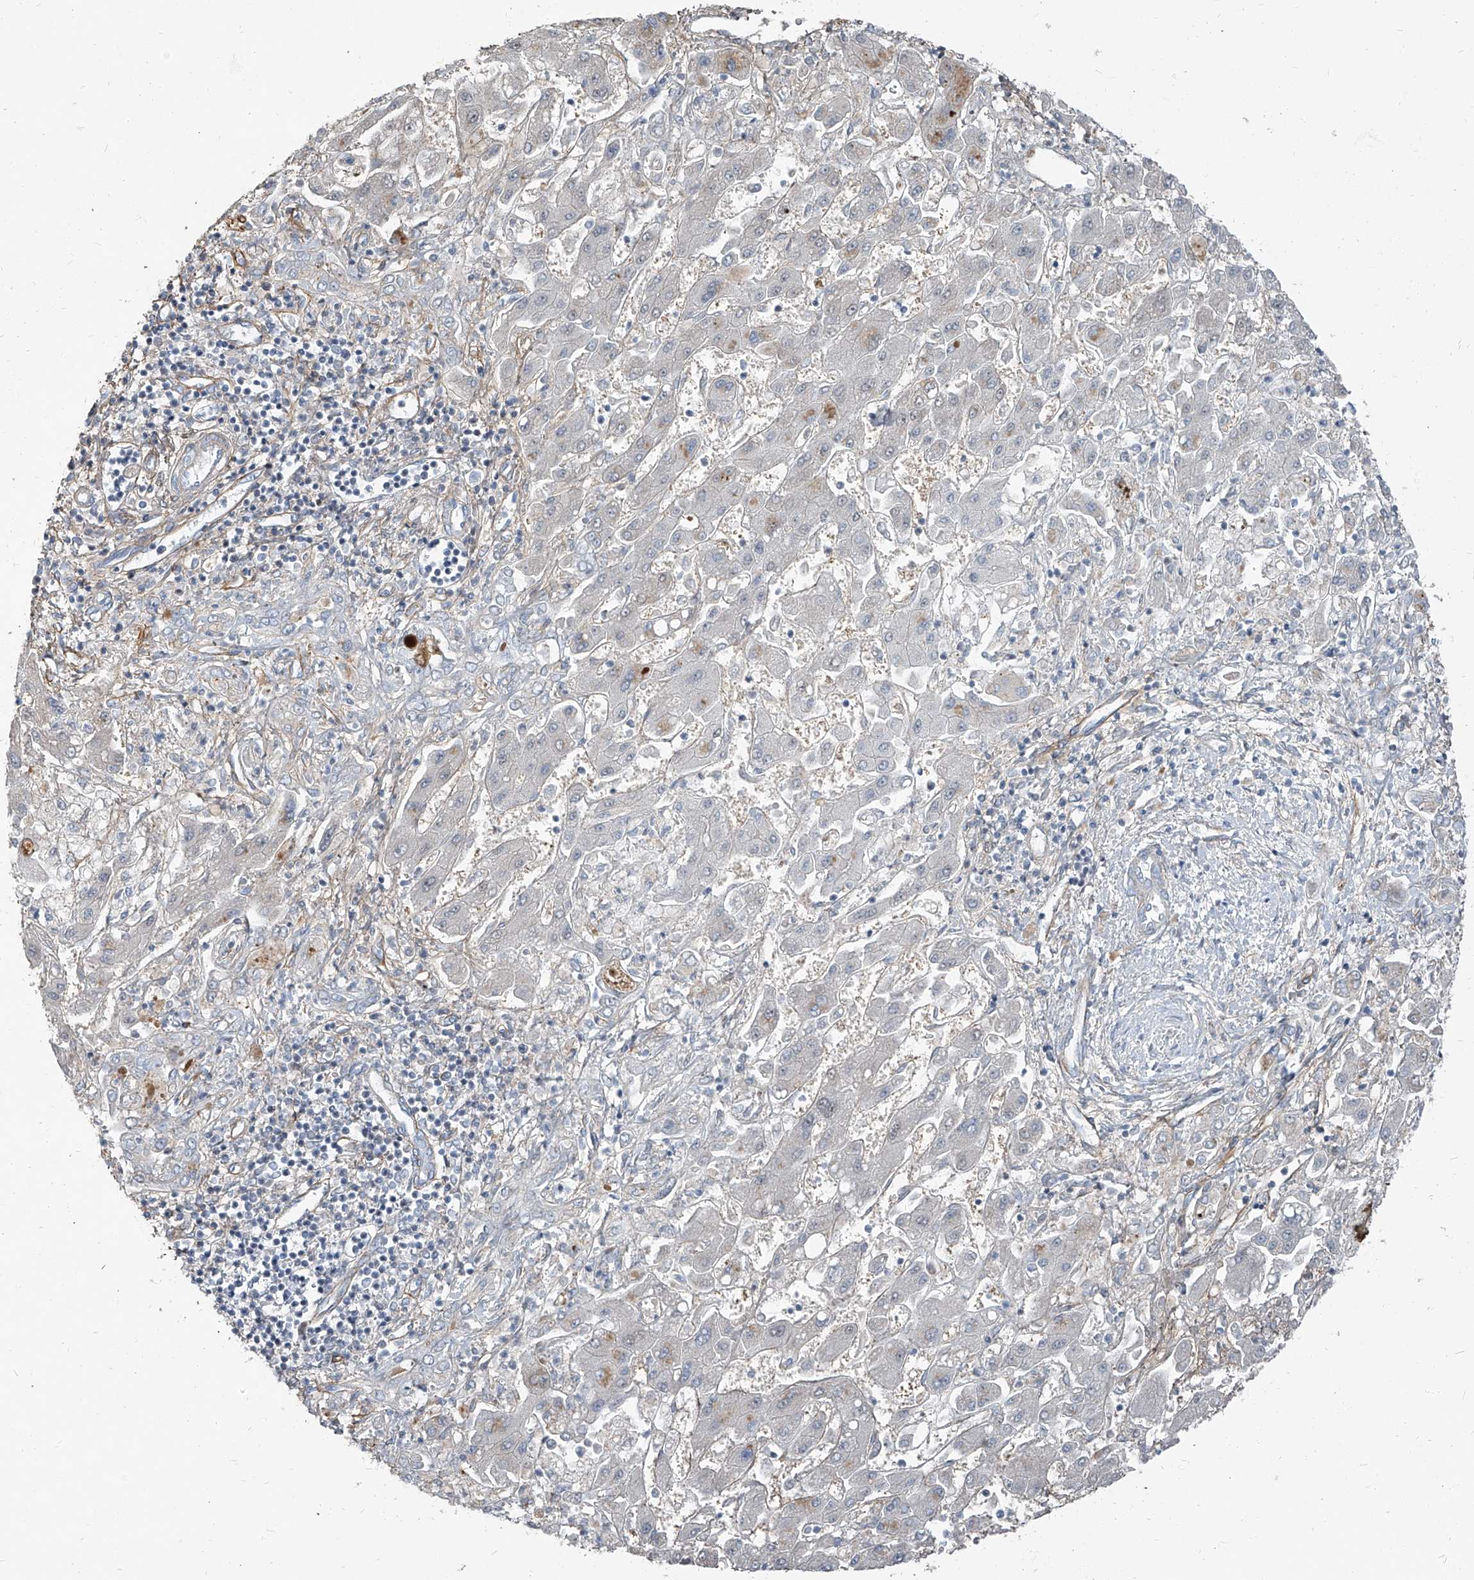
{"staining": {"intensity": "negative", "quantity": "none", "location": "none"}, "tissue": "liver cancer", "cell_type": "Tumor cells", "image_type": "cancer", "snomed": [{"axis": "morphology", "description": "Cholangiocarcinoma"}, {"axis": "topography", "description": "Liver"}], "caption": "Liver cancer (cholangiocarcinoma) was stained to show a protein in brown. There is no significant expression in tumor cells. (DAB (3,3'-diaminobenzidine) immunohistochemistry (IHC), high magnification).", "gene": "HOXA3", "patient": {"sex": "male", "age": 50}}